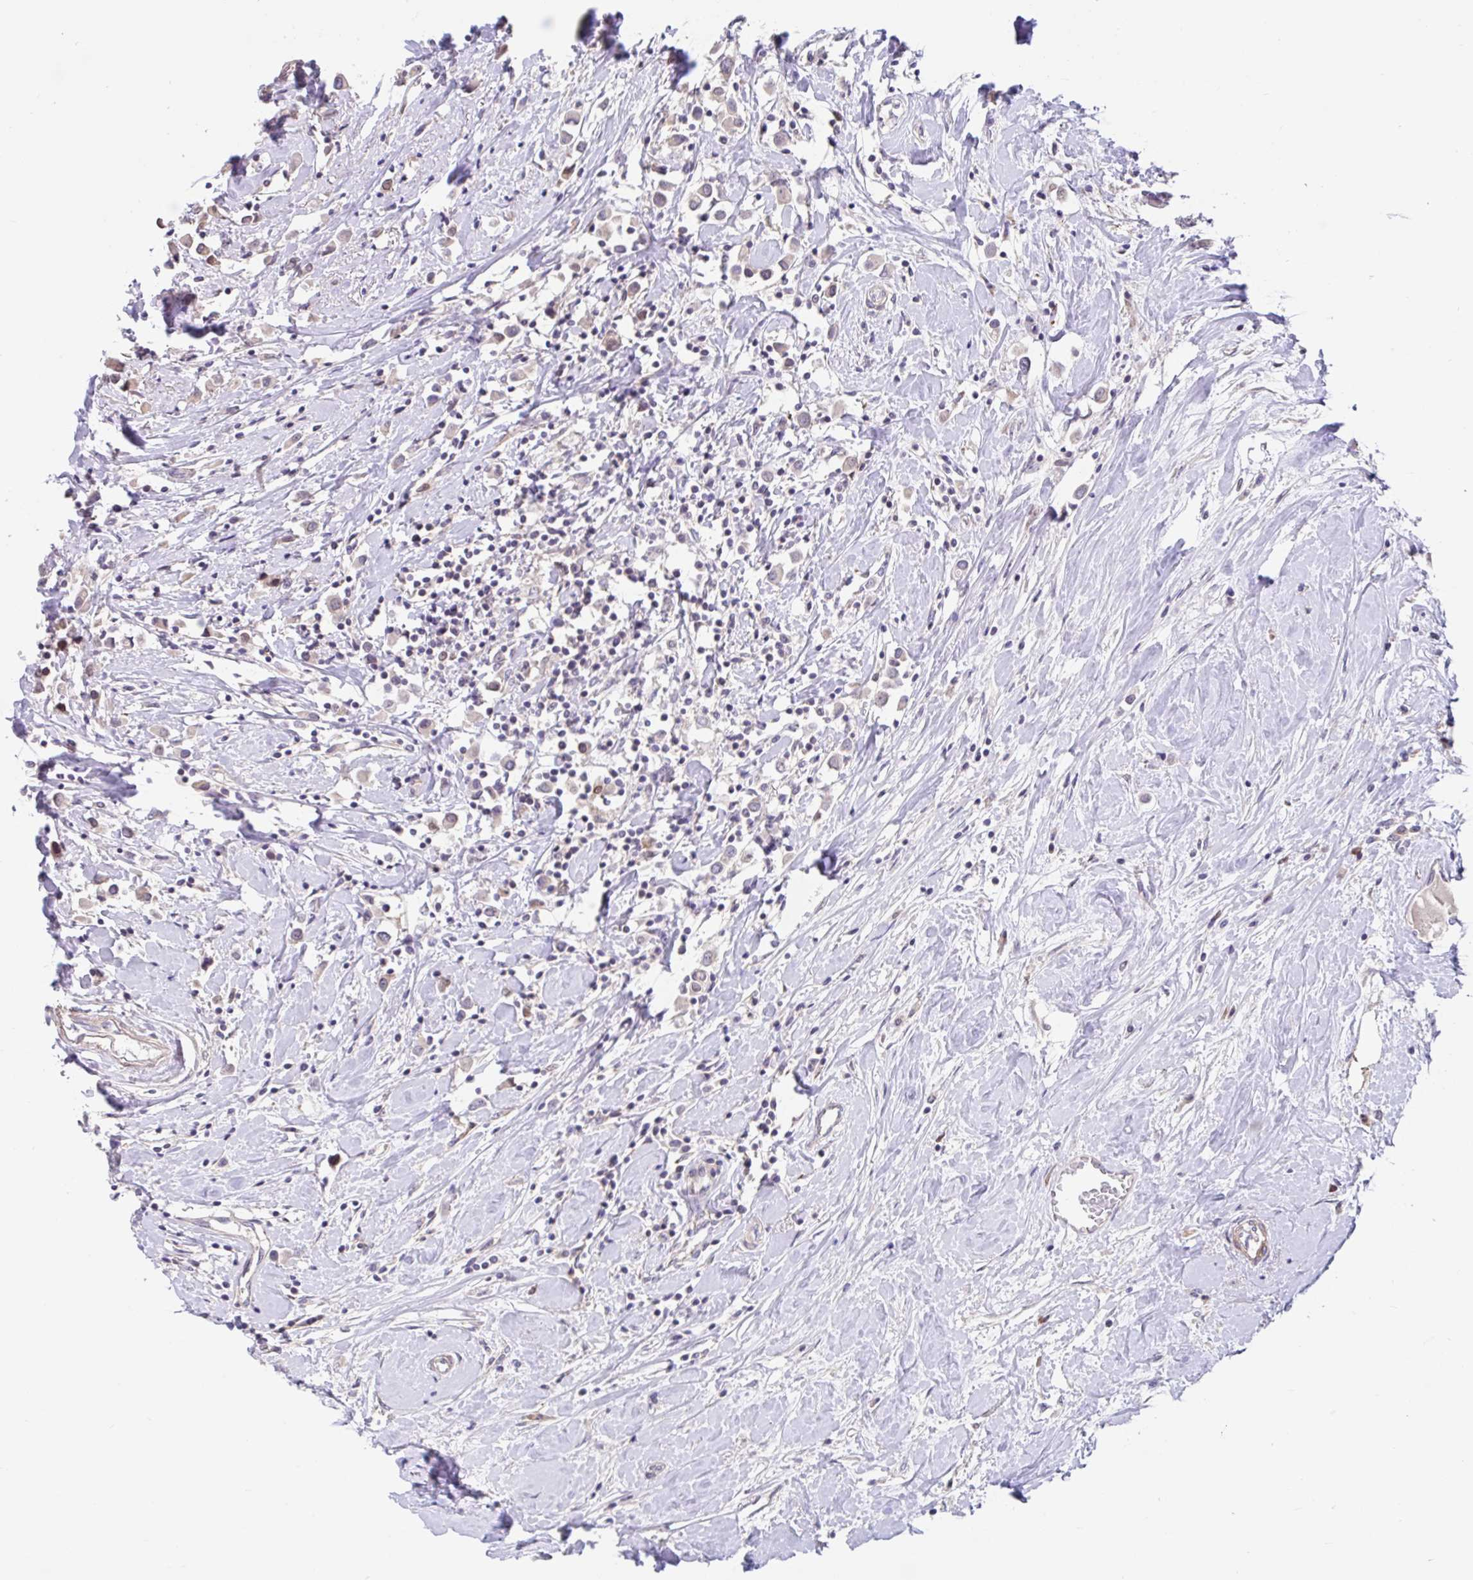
{"staining": {"intensity": "weak", "quantity": "<25%", "location": "cytoplasmic/membranous"}, "tissue": "breast cancer", "cell_type": "Tumor cells", "image_type": "cancer", "snomed": [{"axis": "morphology", "description": "Duct carcinoma"}, {"axis": "topography", "description": "Breast"}], "caption": "Protein analysis of breast cancer (intraductal carcinoma) shows no significant positivity in tumor cells.", "gene": "NT5C1B", "patient": {"sex": "female", "age": 61}}